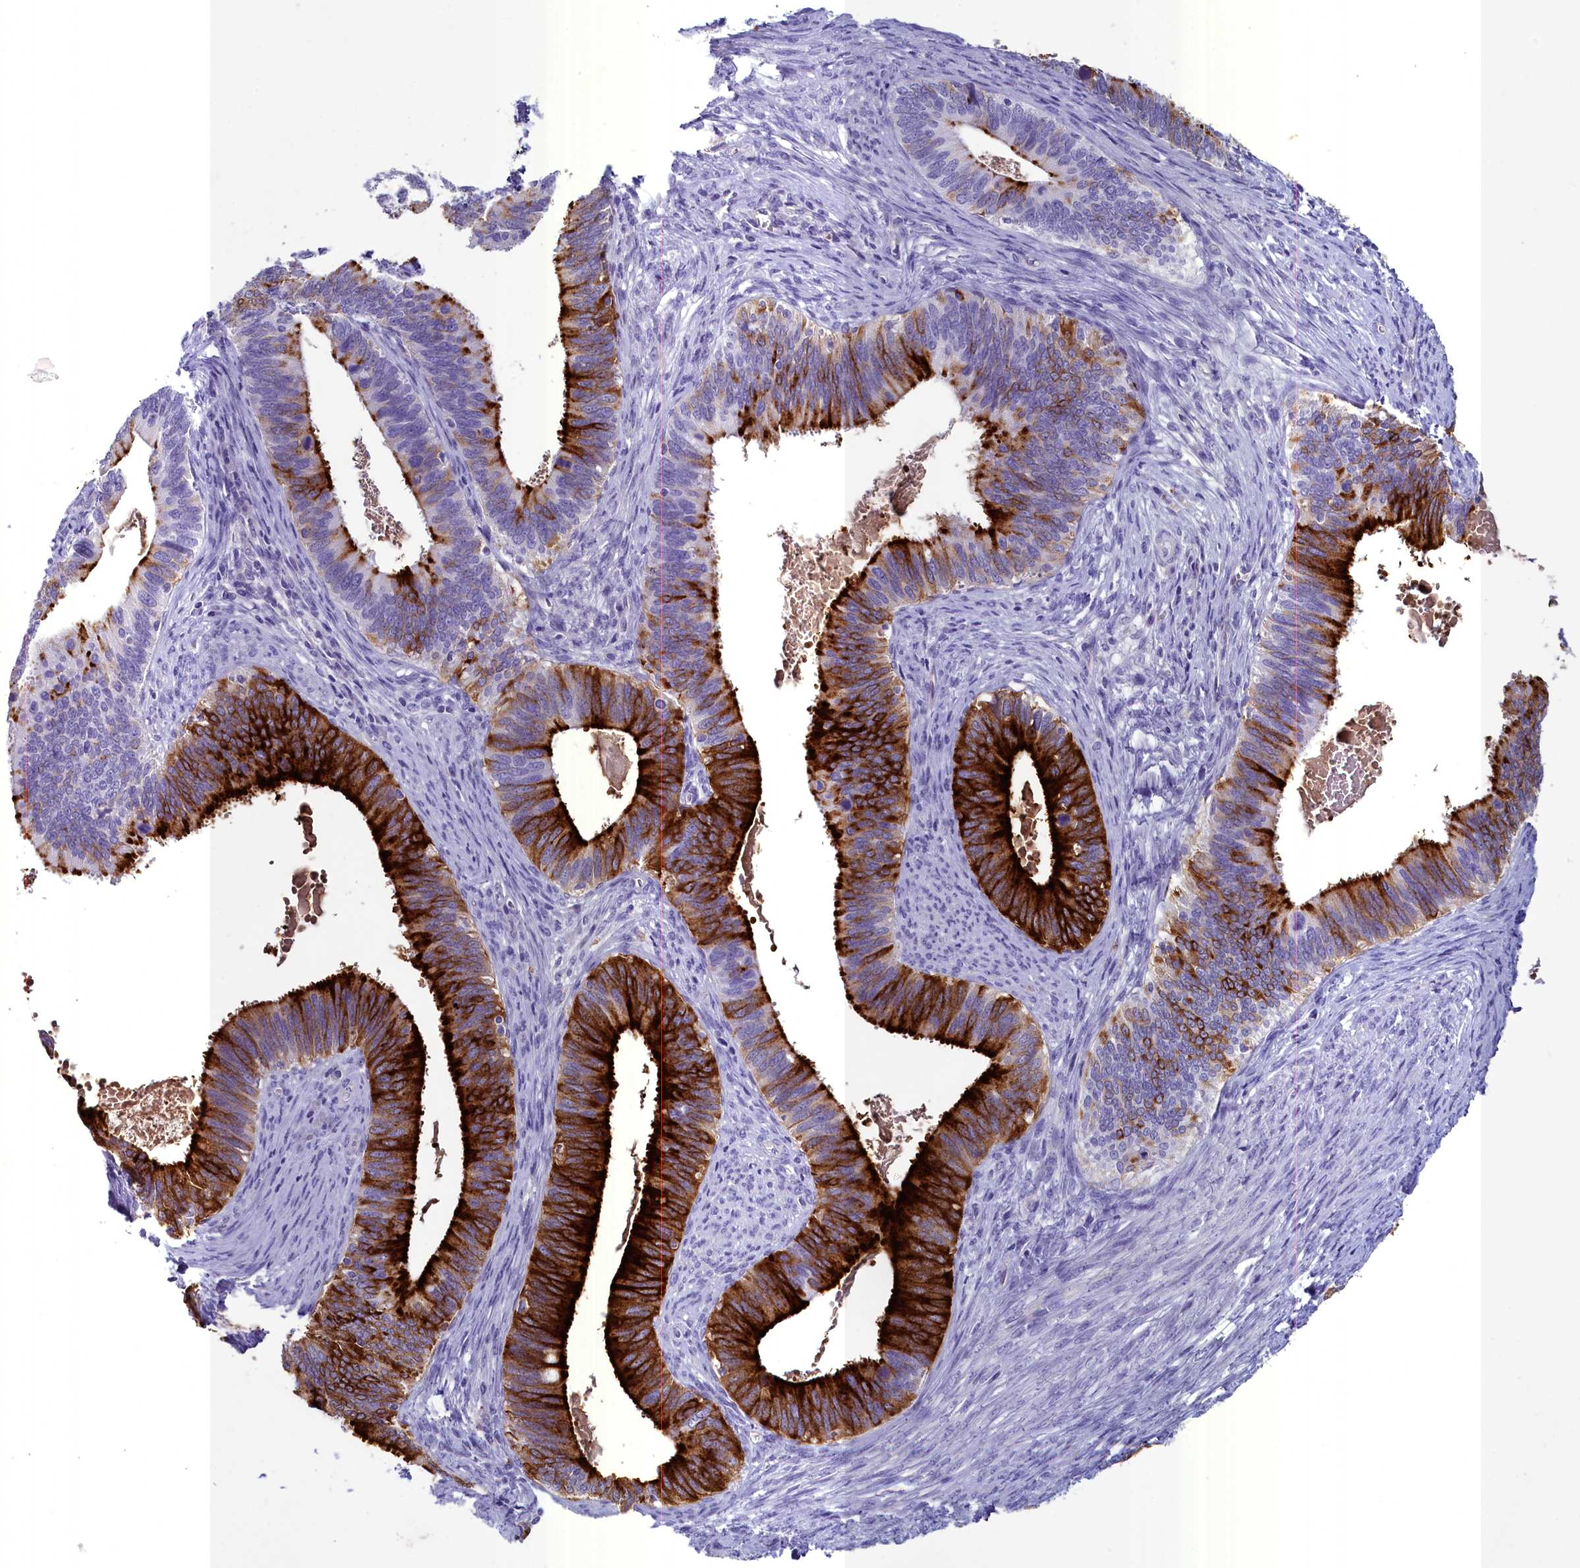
{"staining": {"intensity": "strong", "quantity": ">75%", "location": "cytoplasmic/membranous"}, "tissue": "cervical cancer", "cell_type": "Tumor cells", "image_type": "cancer", "snomed": [{"axis": "morphology", "description": "Adenocarcinoma, NOS"}, {"axis": "topography", "description": "Cervix"}], "caption": "Protein expression analysis of human cervical adenocarcinoma reveals strong cytoplasmic/membranous expression in approximately >75% of tumor cells.", "gene": "INSC", "patient": {"sex": "female", "age": 42}}